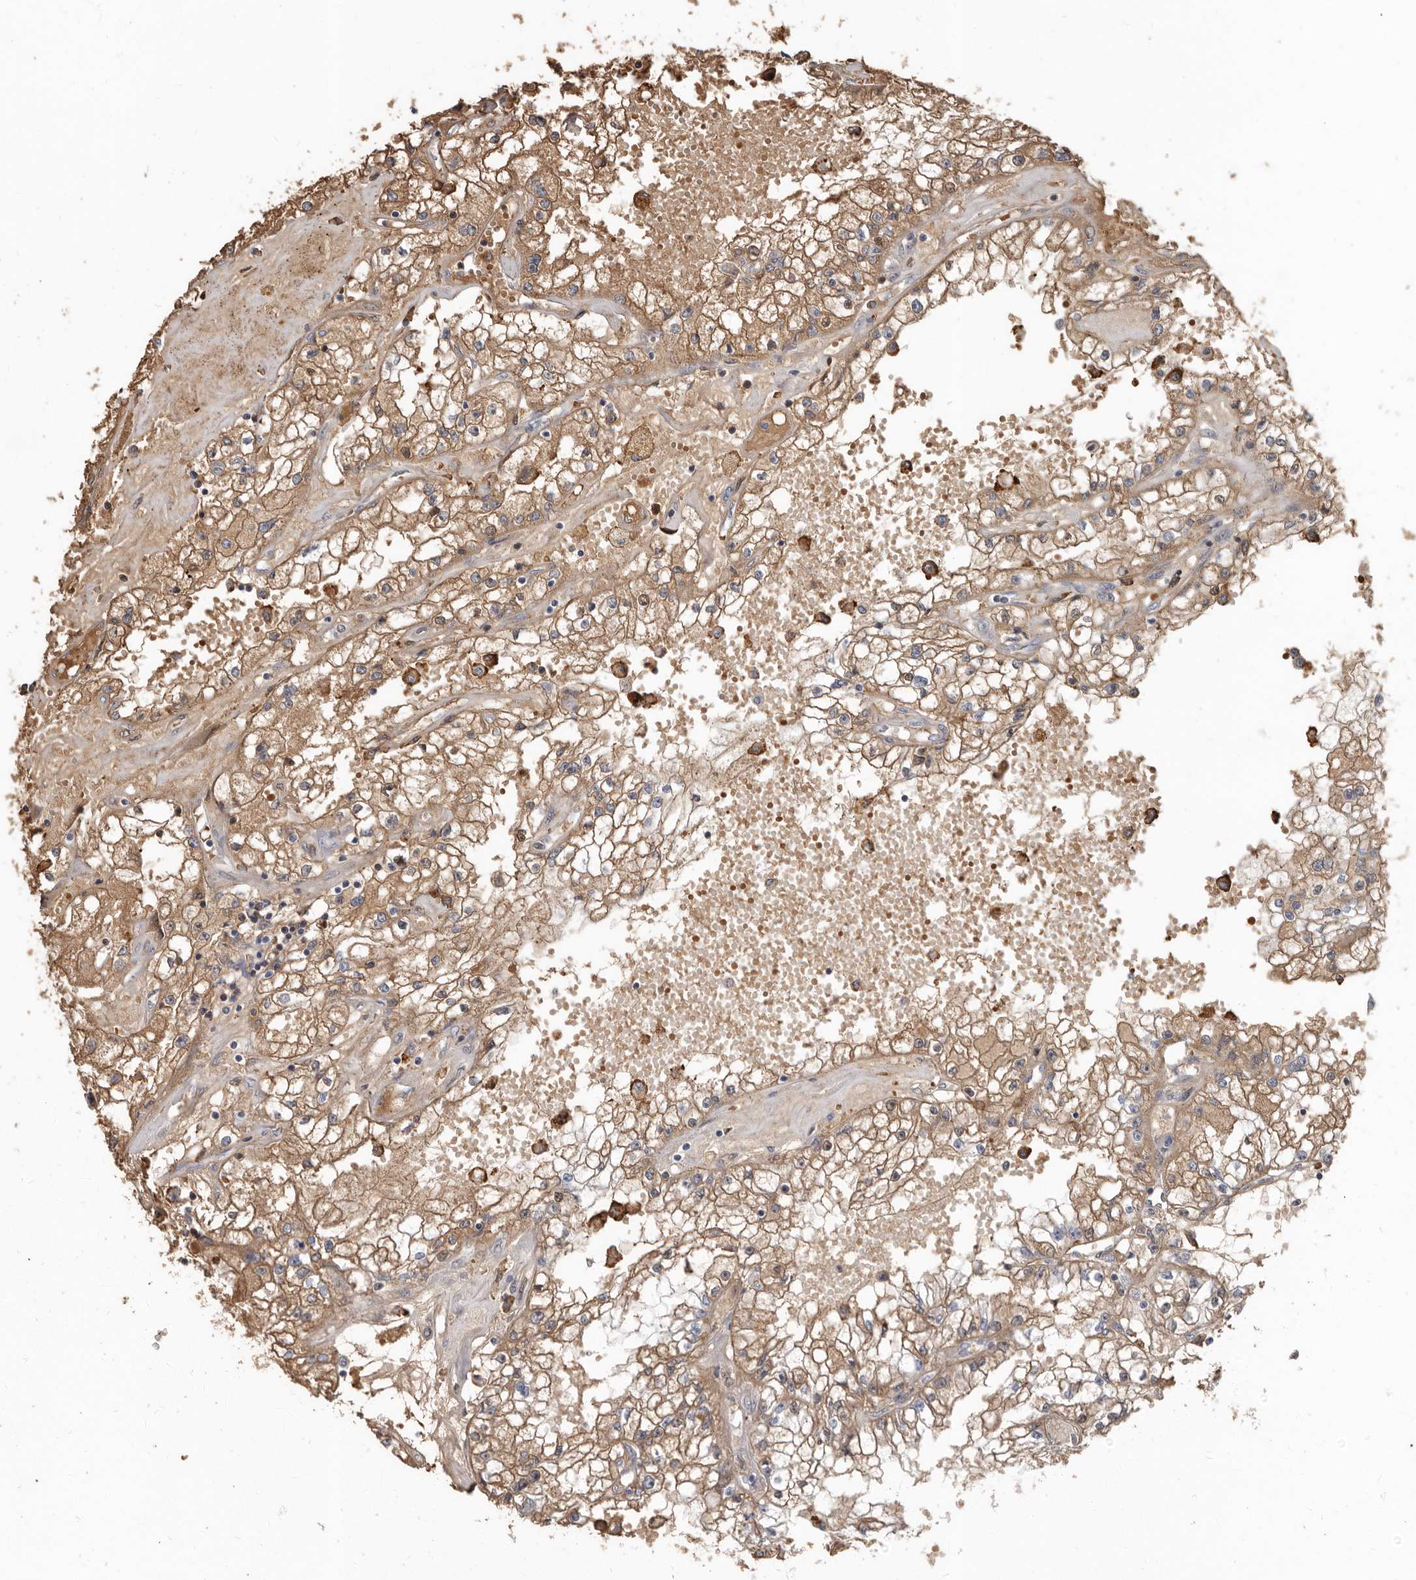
{"staining": {"intensity": "weak", "quantity": "25%-75%", "location": "cytoplasmic/membranous"}, "tissue": "renal cancer", "cell_type": "Tumor cells", "image_type": "cancer", "snomed": [{"axis": "morphology", "description": "Adenocarcinoma, NOS"}, {"axis": "topography", "description": "Kidney"}], "caption": "There is low levels of weak cytoplasmic/membranous positivity in tumor cells of renal adenocarcinoma, as demonstrated by immunohistochemical staining (brown color).", "gene": "LRGUK", "patient": {"sex": "male", "age": 56}}